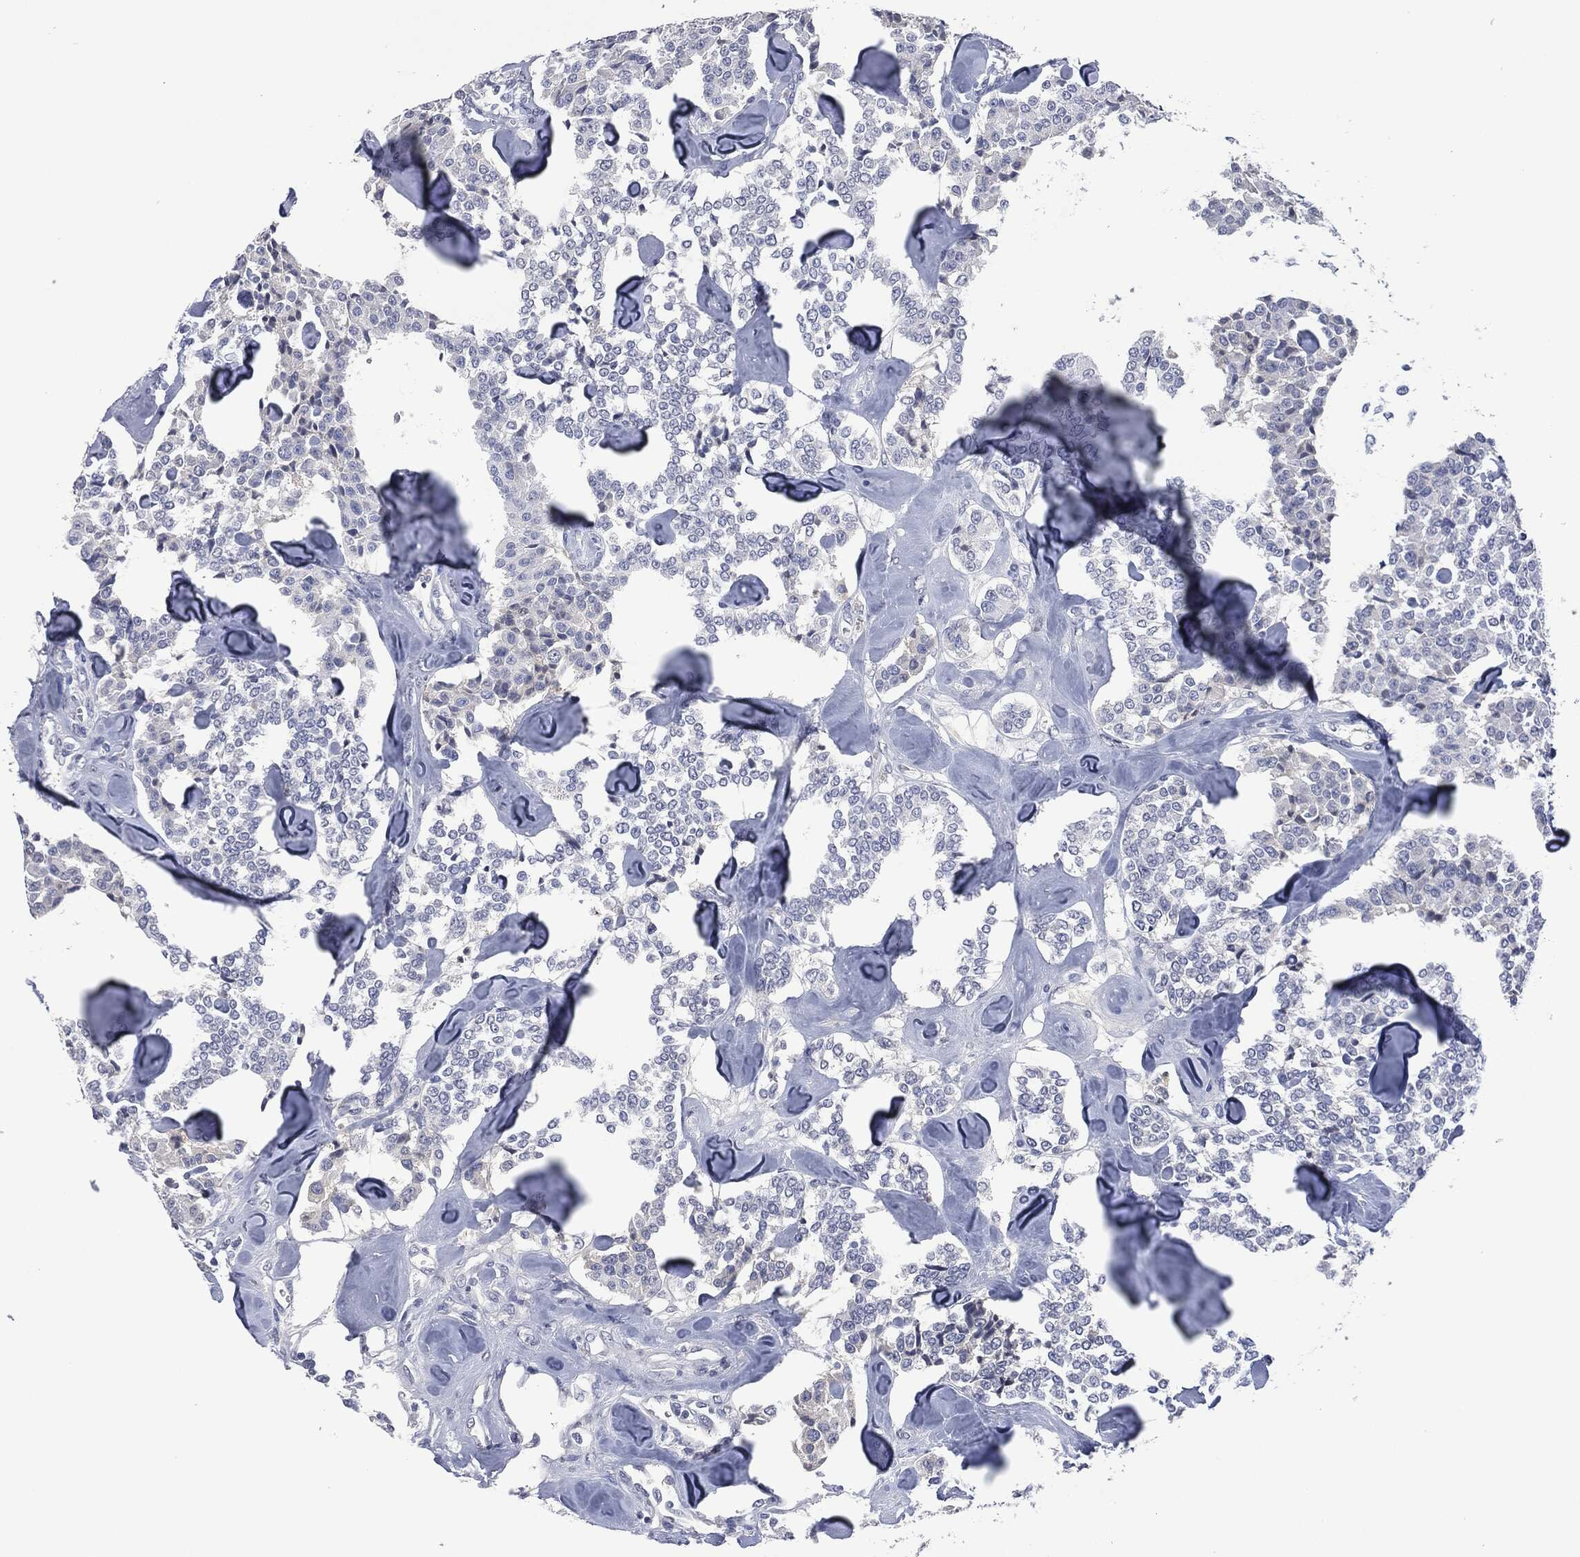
{"staining": {"intensity": "negative", "quantity": "none", "location": "none"}, "tissue": "carcinoid", "cell_type": "Tumor cells", "image_type": "cancer", "snomed": [{"axis": "morphology", "description": "Carcinoid, malignant, NOS"}, {"axis": "topography", "description": "Pancreas"}], "caption": "This is an immunohistochemistry photomicrograph of carcinoid. There is no staining in tumor cells.", "gene": "SIGLEC7", "patient": {"sex": "male", "age": 41}}